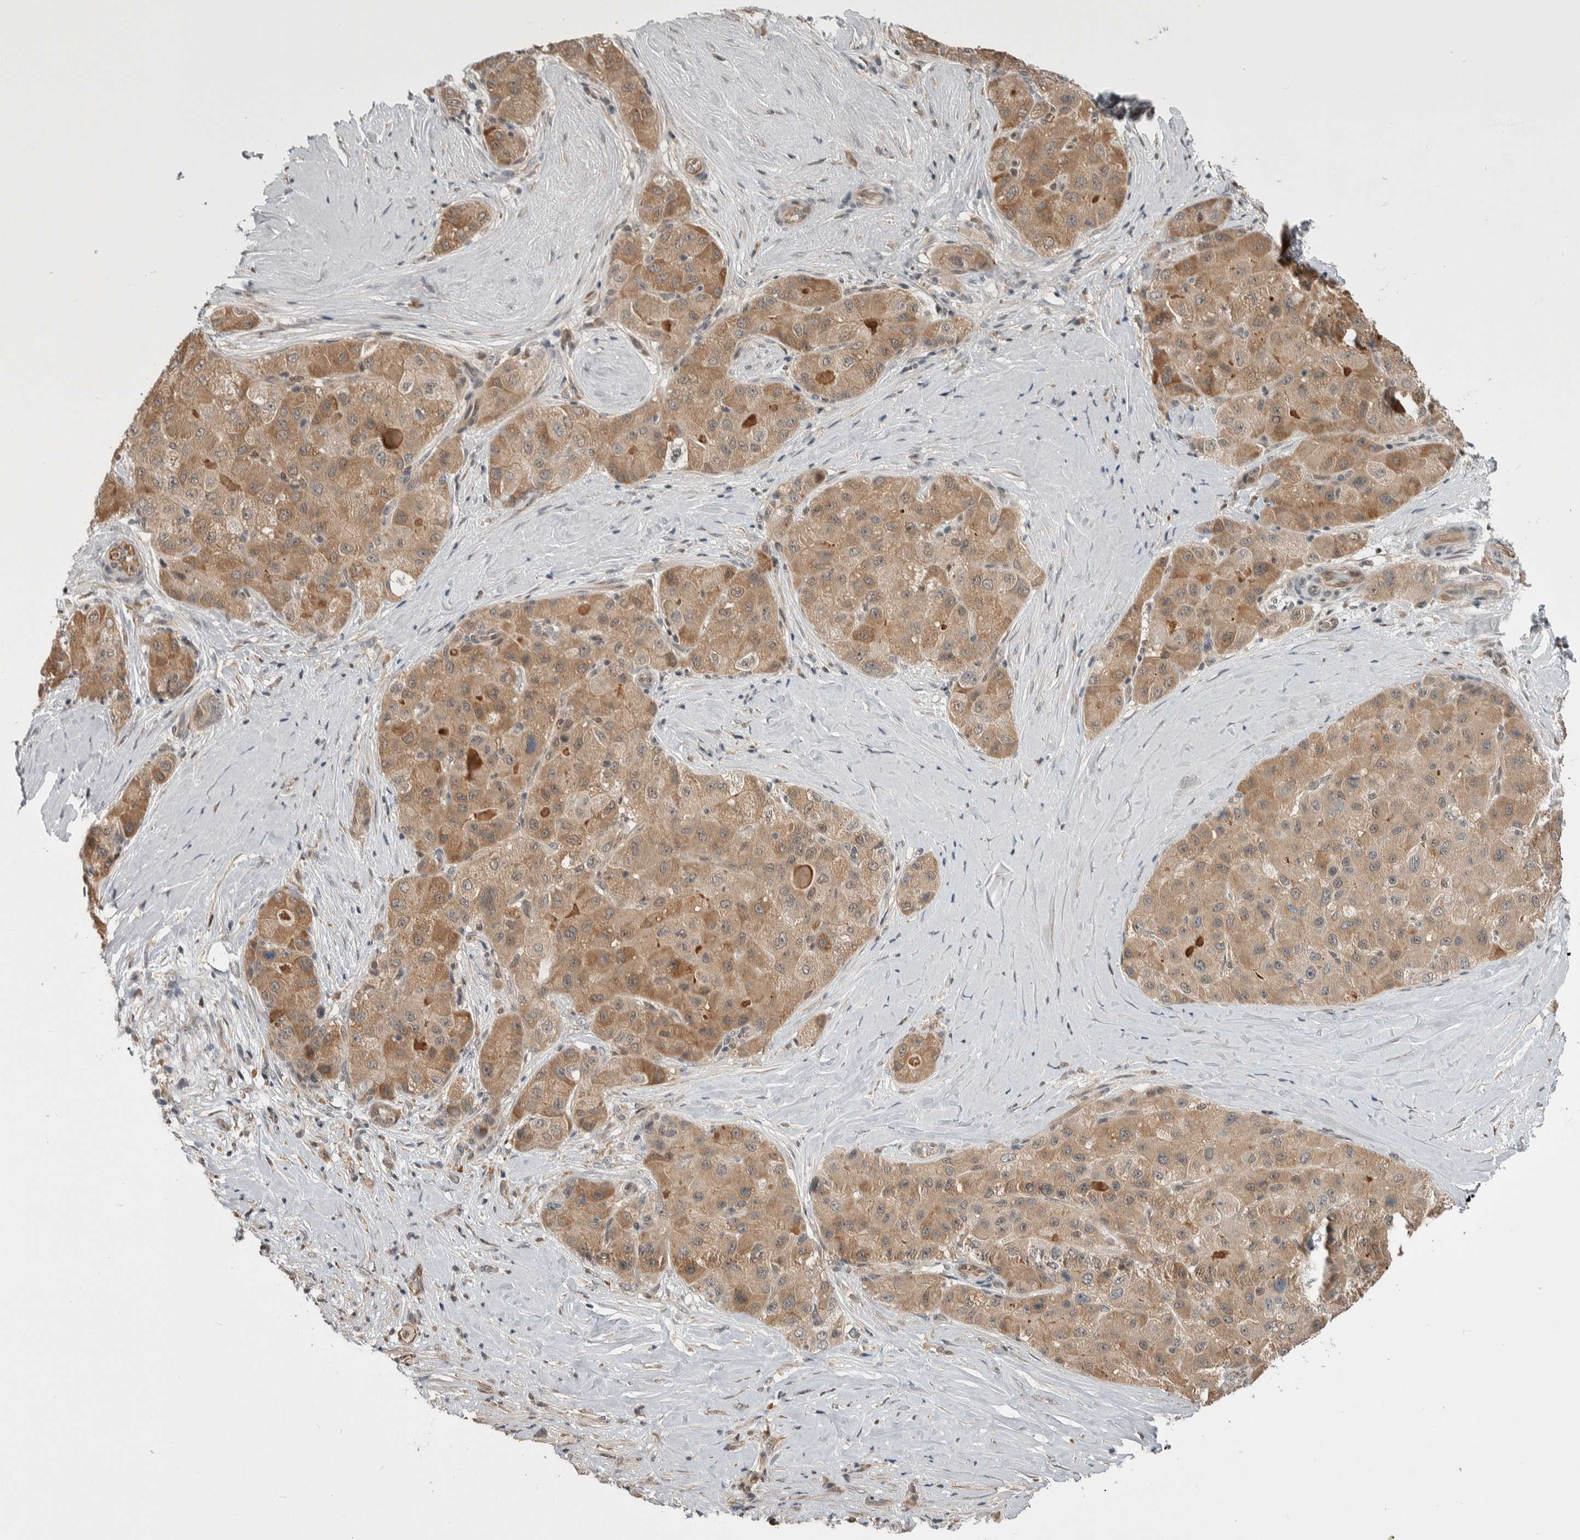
{"staining": {"intensity": "moderate", "quantity": ">75%", "location": "cytoplasmic/membranous"}, "tissue": "liver cancer", "cell_type": "Tumor cells", "image_type": "cancer", "snomed": [{"axis": "morphology", "description": "Carcinoma, Hepatocellular, NOS"}, {"axis": "topography", "description": "Liver"}], "caption": "Protein staining of liver cancer (hepatocellular carcinoma) tissue exhibits moderate cytoplasmic/membranous expression in approximately >75% of tumor cells.", "gene": "PRDM4", "patient": {"sex": "male", "age": 80}}